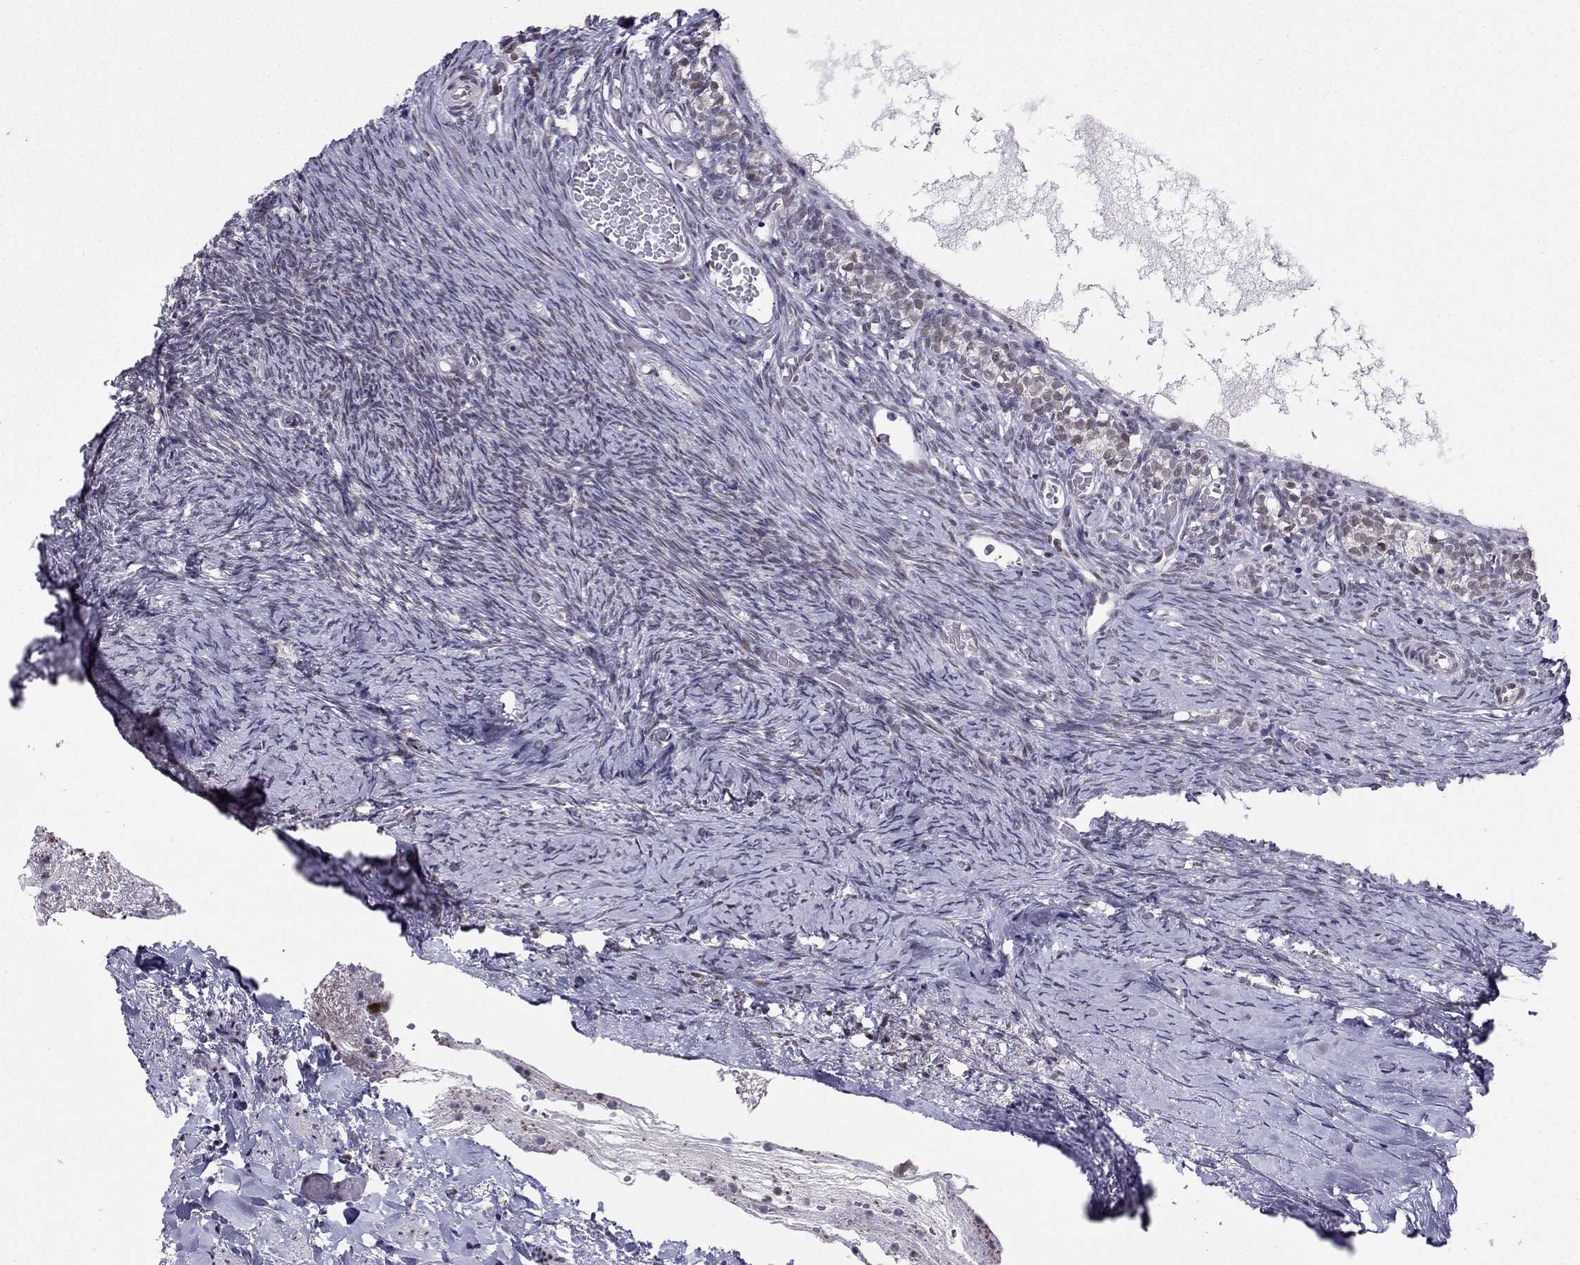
{"staining": {"intensity": "negative", "quantity": "none", "location": "none"}, "tissue": "ovary", "cell_type": "Follicle cells", "image_type": "normal", "snomed": [{"axis": "morphology", "description": "Normal tissue, NOS"}, {"axis": "topography", "description": "Ovary"}], "caption": "The immunohistochemistry (IHC) histopathology image has no significant expression in follicle cells of ovary.", "gene": "RPRD2", "patient": {"sex": "female", "age": 39}}